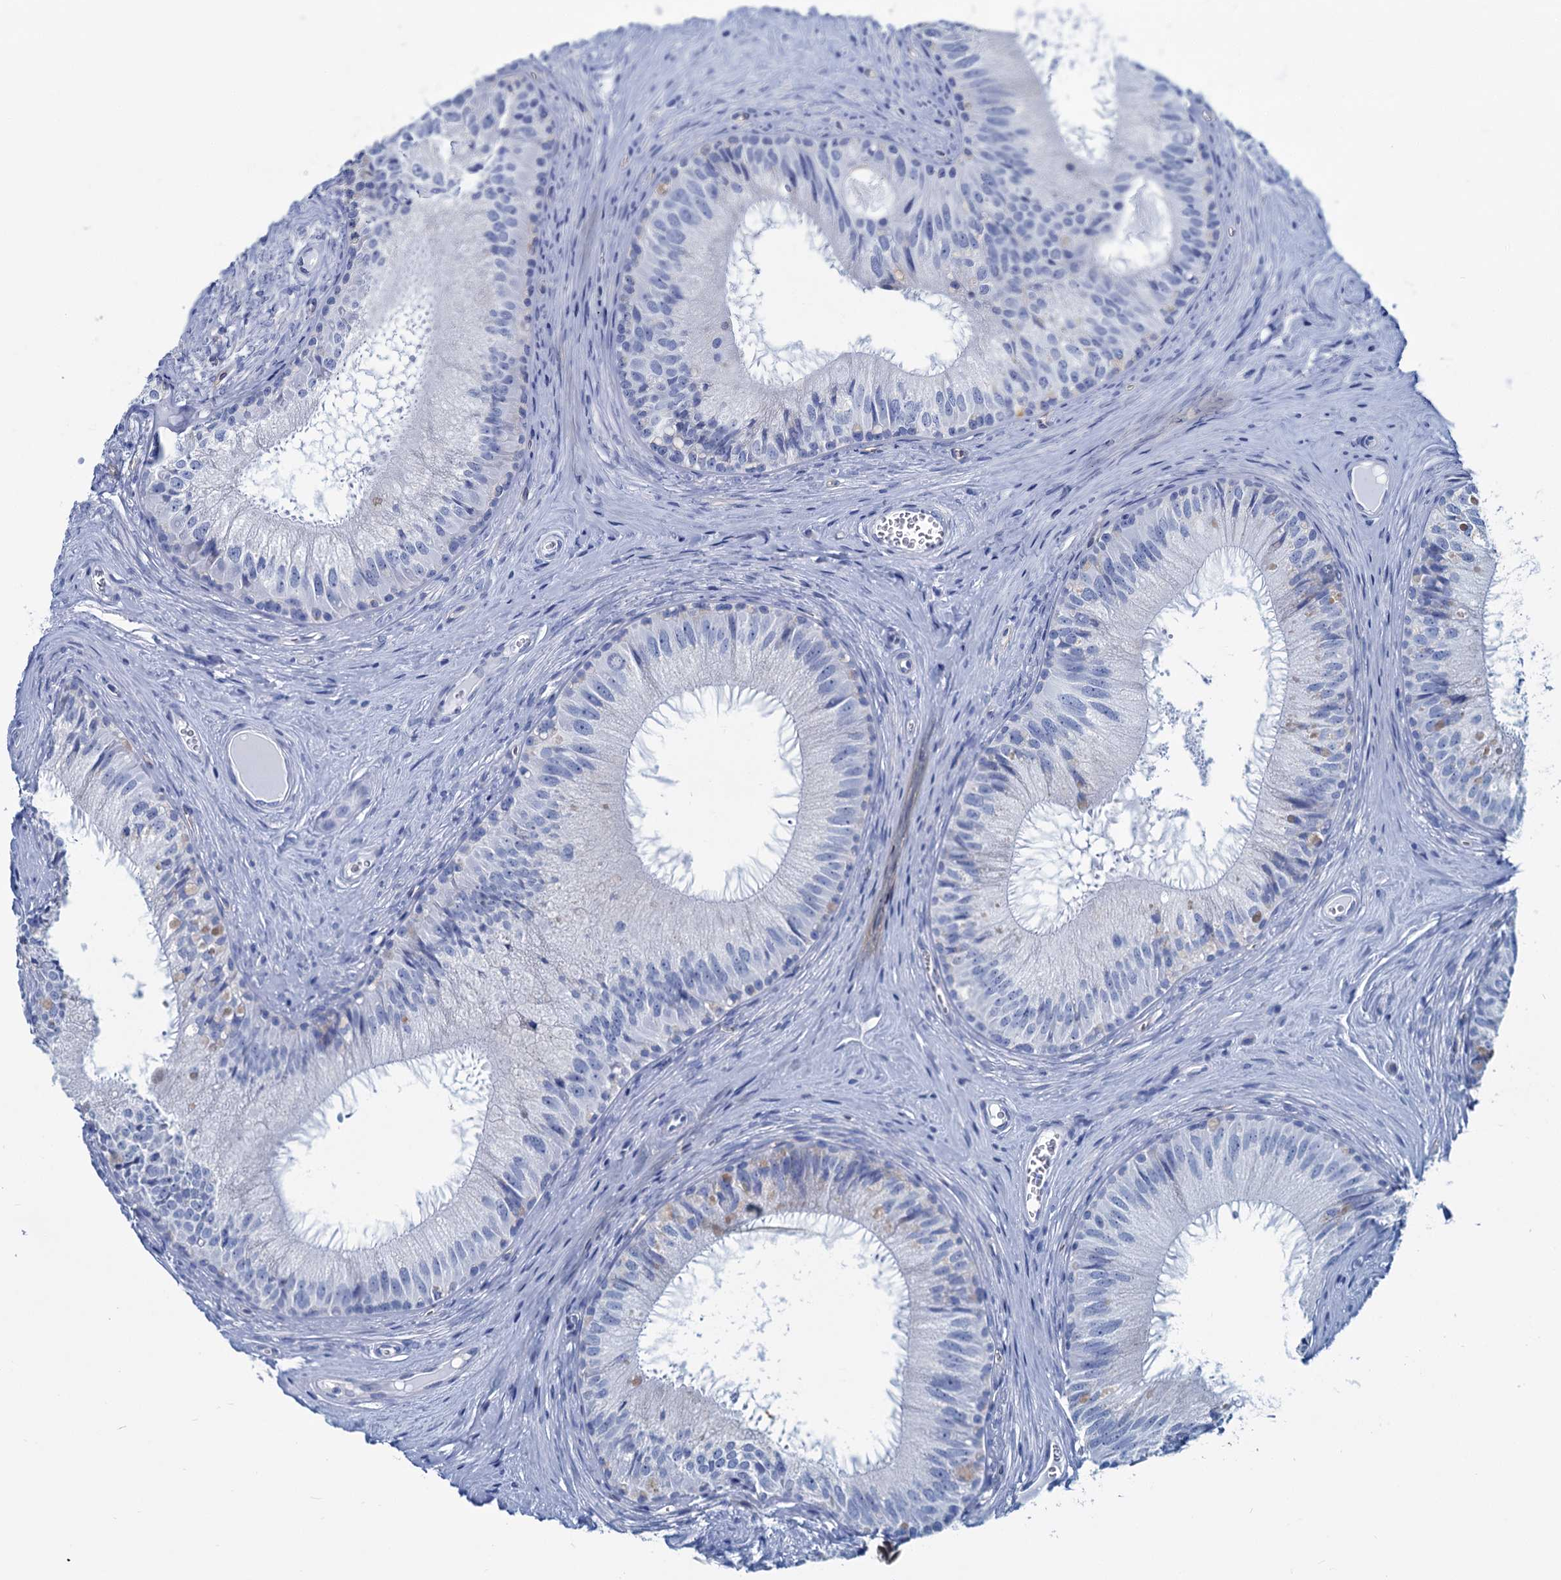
{"staining": {"intensity": "negative", "quantity": "none", "location": "none"}, "tissue": "epididymis", "cell_type": "Glandular cells", "image_type": "normal", "snomed": [{"axis": "morphology", "description": "Normal tissue, NOS"}, {"axis": "topography", "description": "Epididymis"}], "caption": "Protein analysis of unremarkable epididymis demonstrates no significant staining in glandular cells. (Brightfield microscopy of DAB (3,3'-diaminobenzidine) immunohistochemistry (IHC) at high magnification).", "gene": "SLC1A3", "patient": {"sex": "male", "age": 46}}